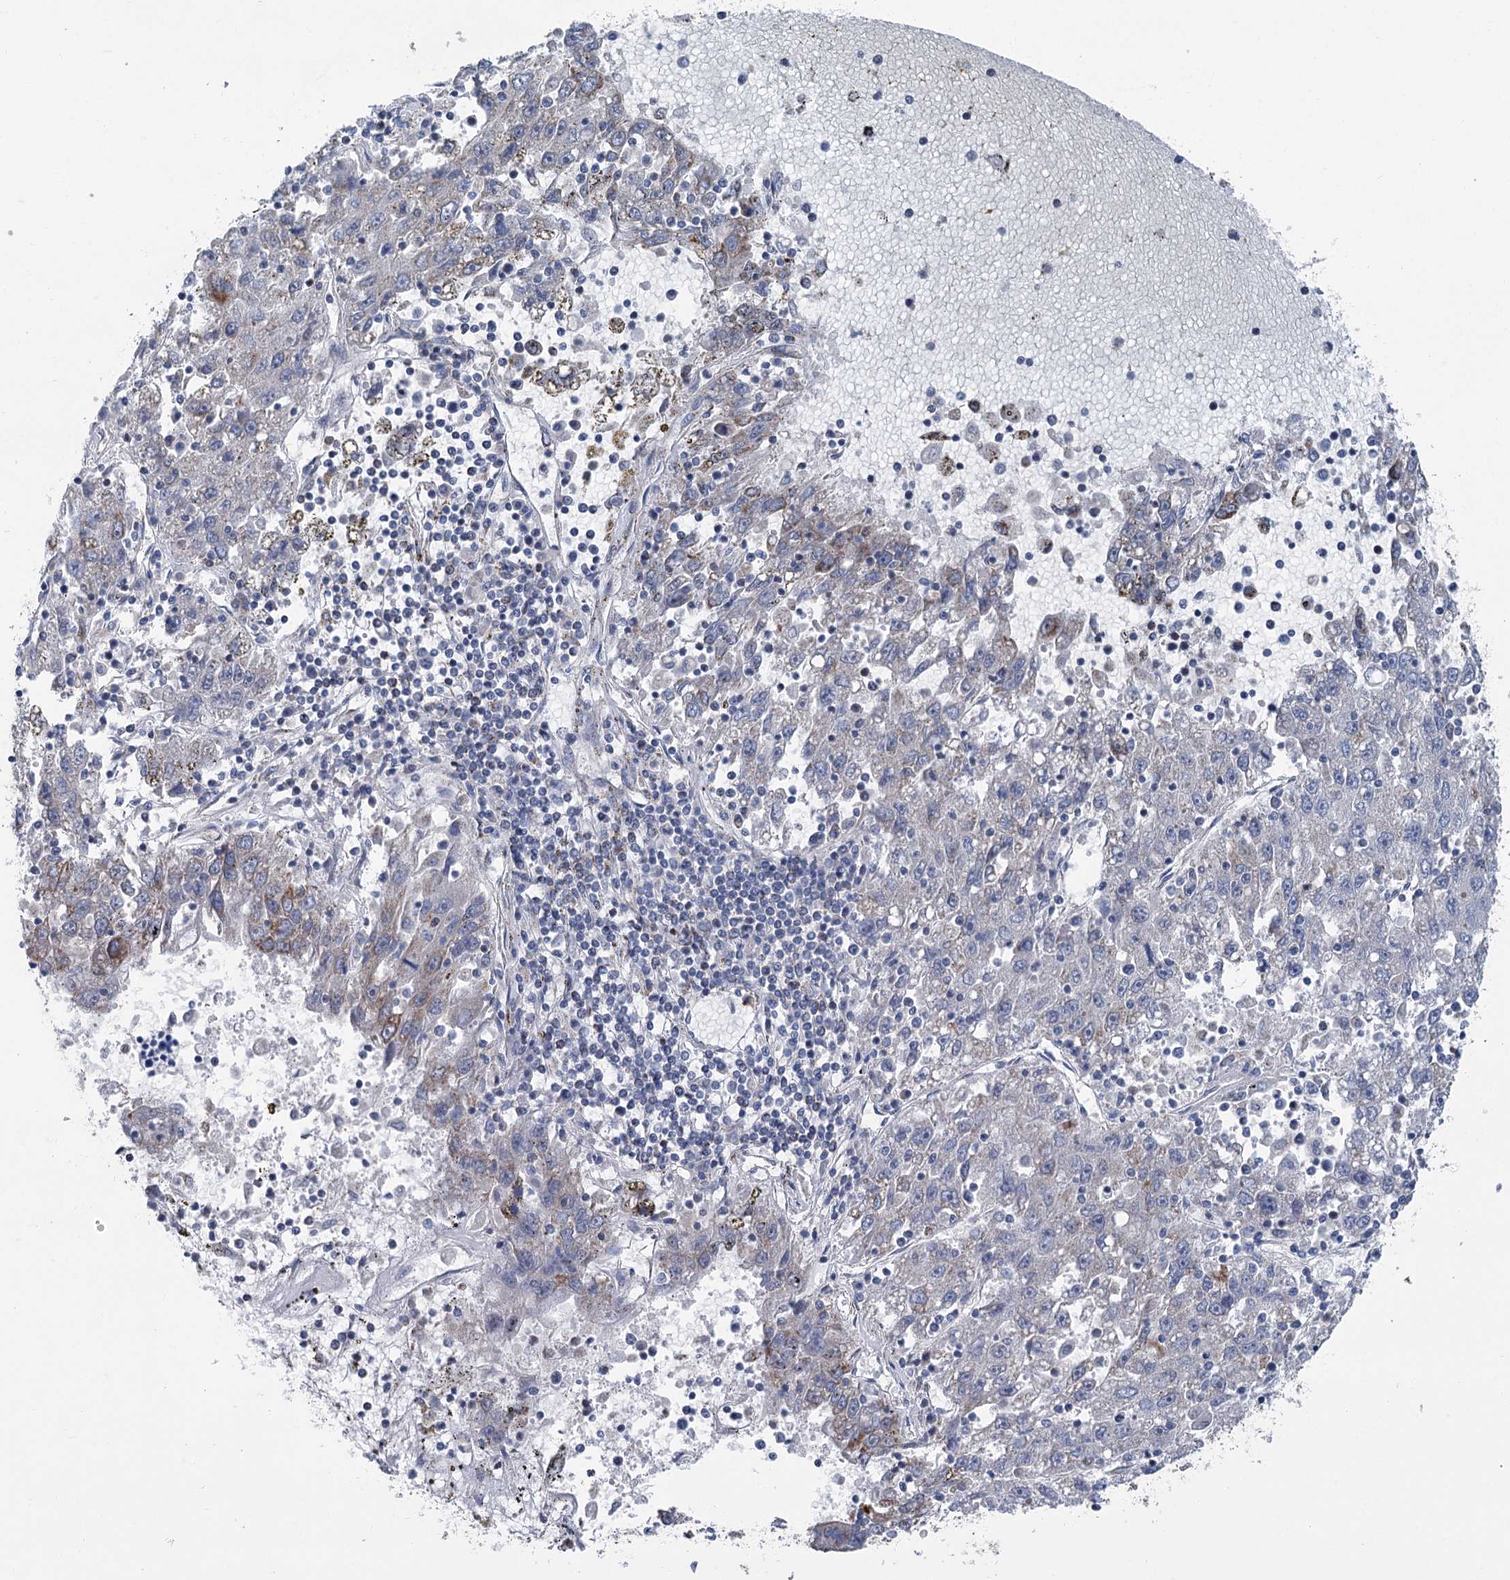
{"staining": {"intensity": "negative", "quantity": "none", "location": "none"}, "tissue": "liver cancer", "cell_type": "Tumor cells", "image_type": "cancer", "snomed": [{"axis": "morphology", "description": "Carcinoma, Hepatocellular, NOS"}, {"axis": "topography", "description": "Liver"}], "caption": "IHC histopathology image of neoplastic tissue: hepatocellular carcinoma (liver) stained with DAB (3,3'-diaminobenzidine) displays no significant protein staining in tumor cells.", "gene": "MARK2", "patient": {"sex": "male", "age": 49}}